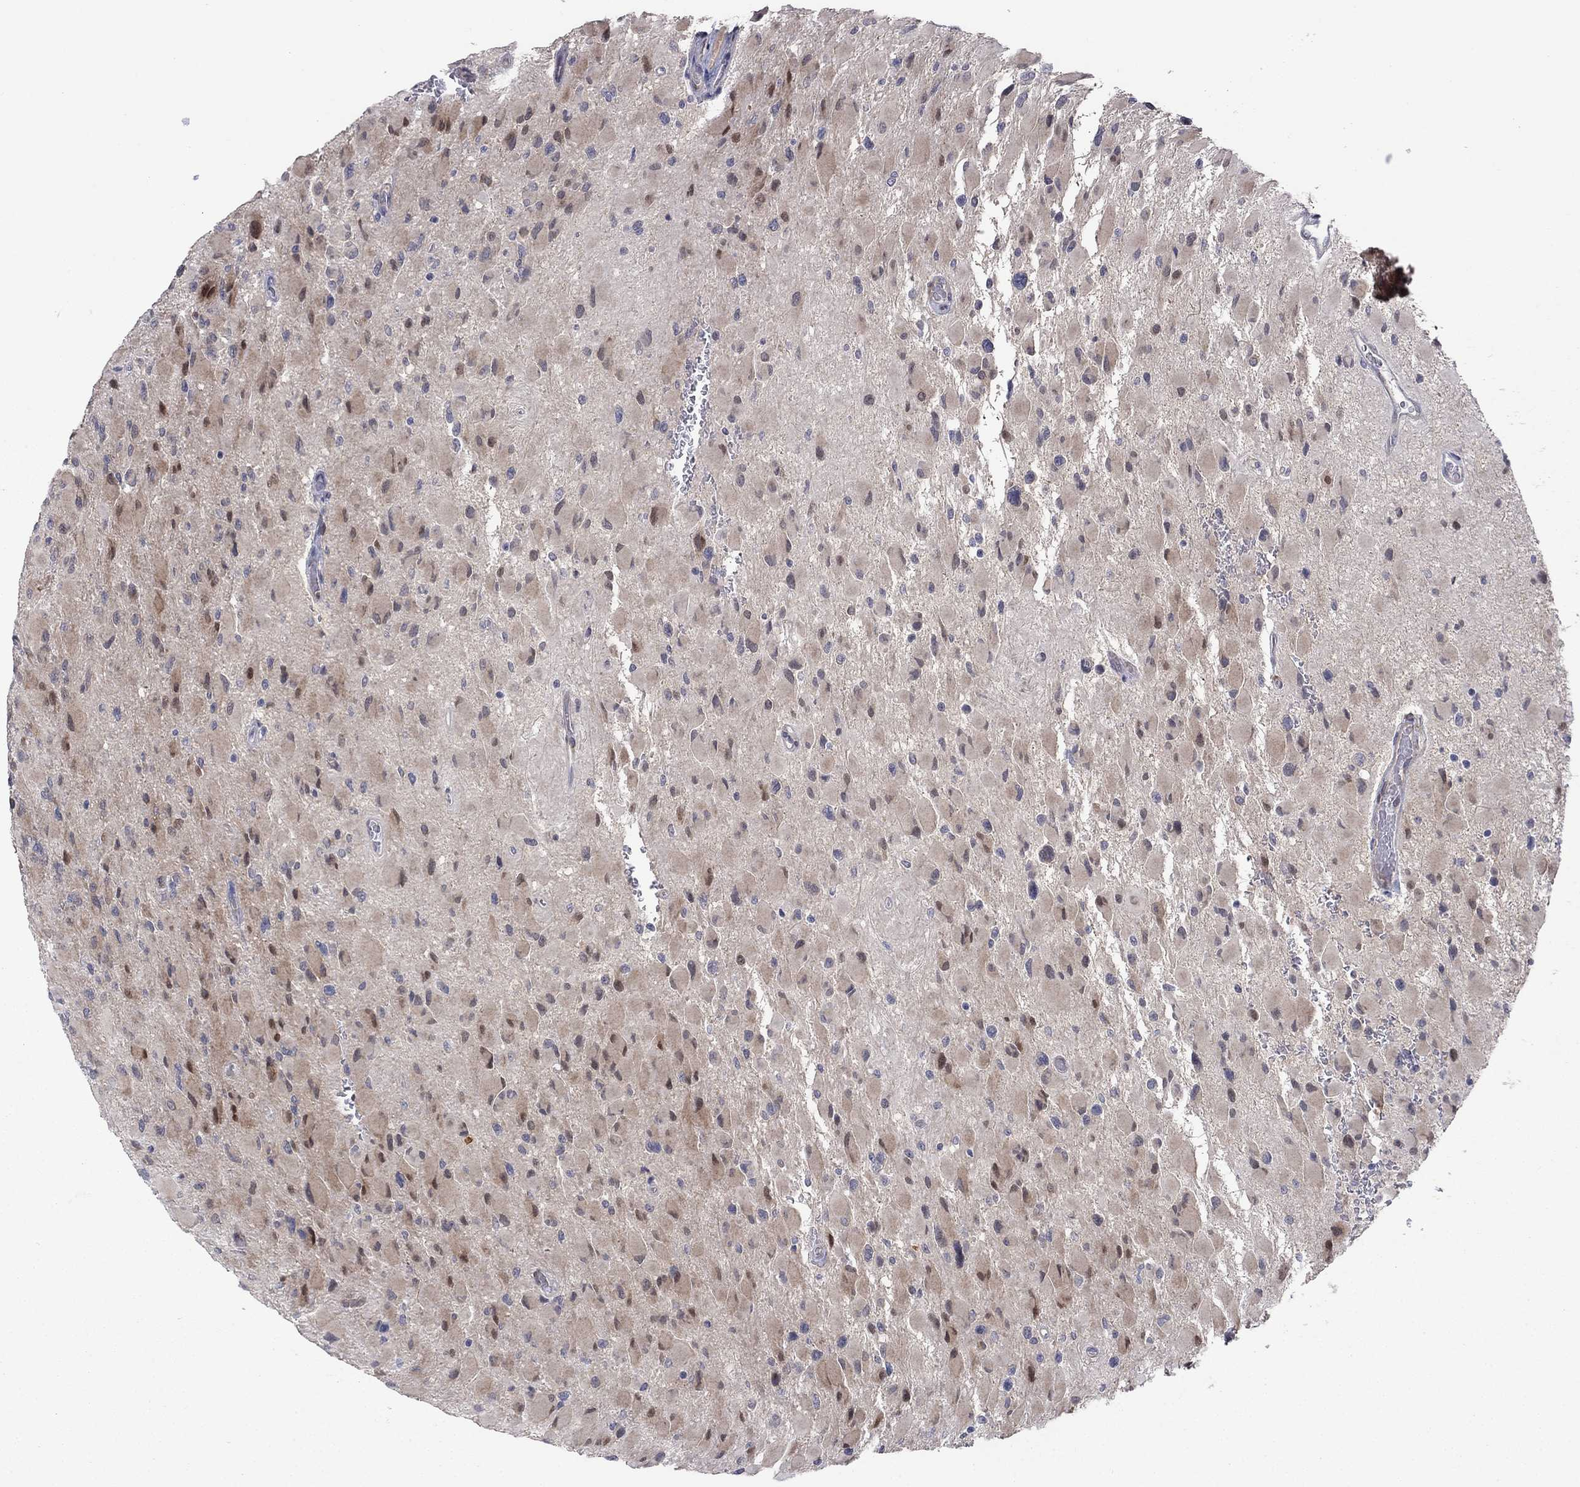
{"staining": {"intensity": "weak", "quantity": "<25%", "location": "nuclear"}, "tissue": "glioma", "cell_type": "Tumor cells", "image_type": "cancer", "snomed": [{"axis": "morphology", "description": "Glioma, malignant, High grade"}, {"axis": "topography", "description": "Cerebral cortex"}], "caption": "High magnification brightfield microscopy of malignant glioma (high-grade) stained with DAB (brown) and counterstained with hematoxylin (blue): tumor cells show no significant expression.", "gene": "TTC21B", "patient": {"sex": "female", "age": 36}}